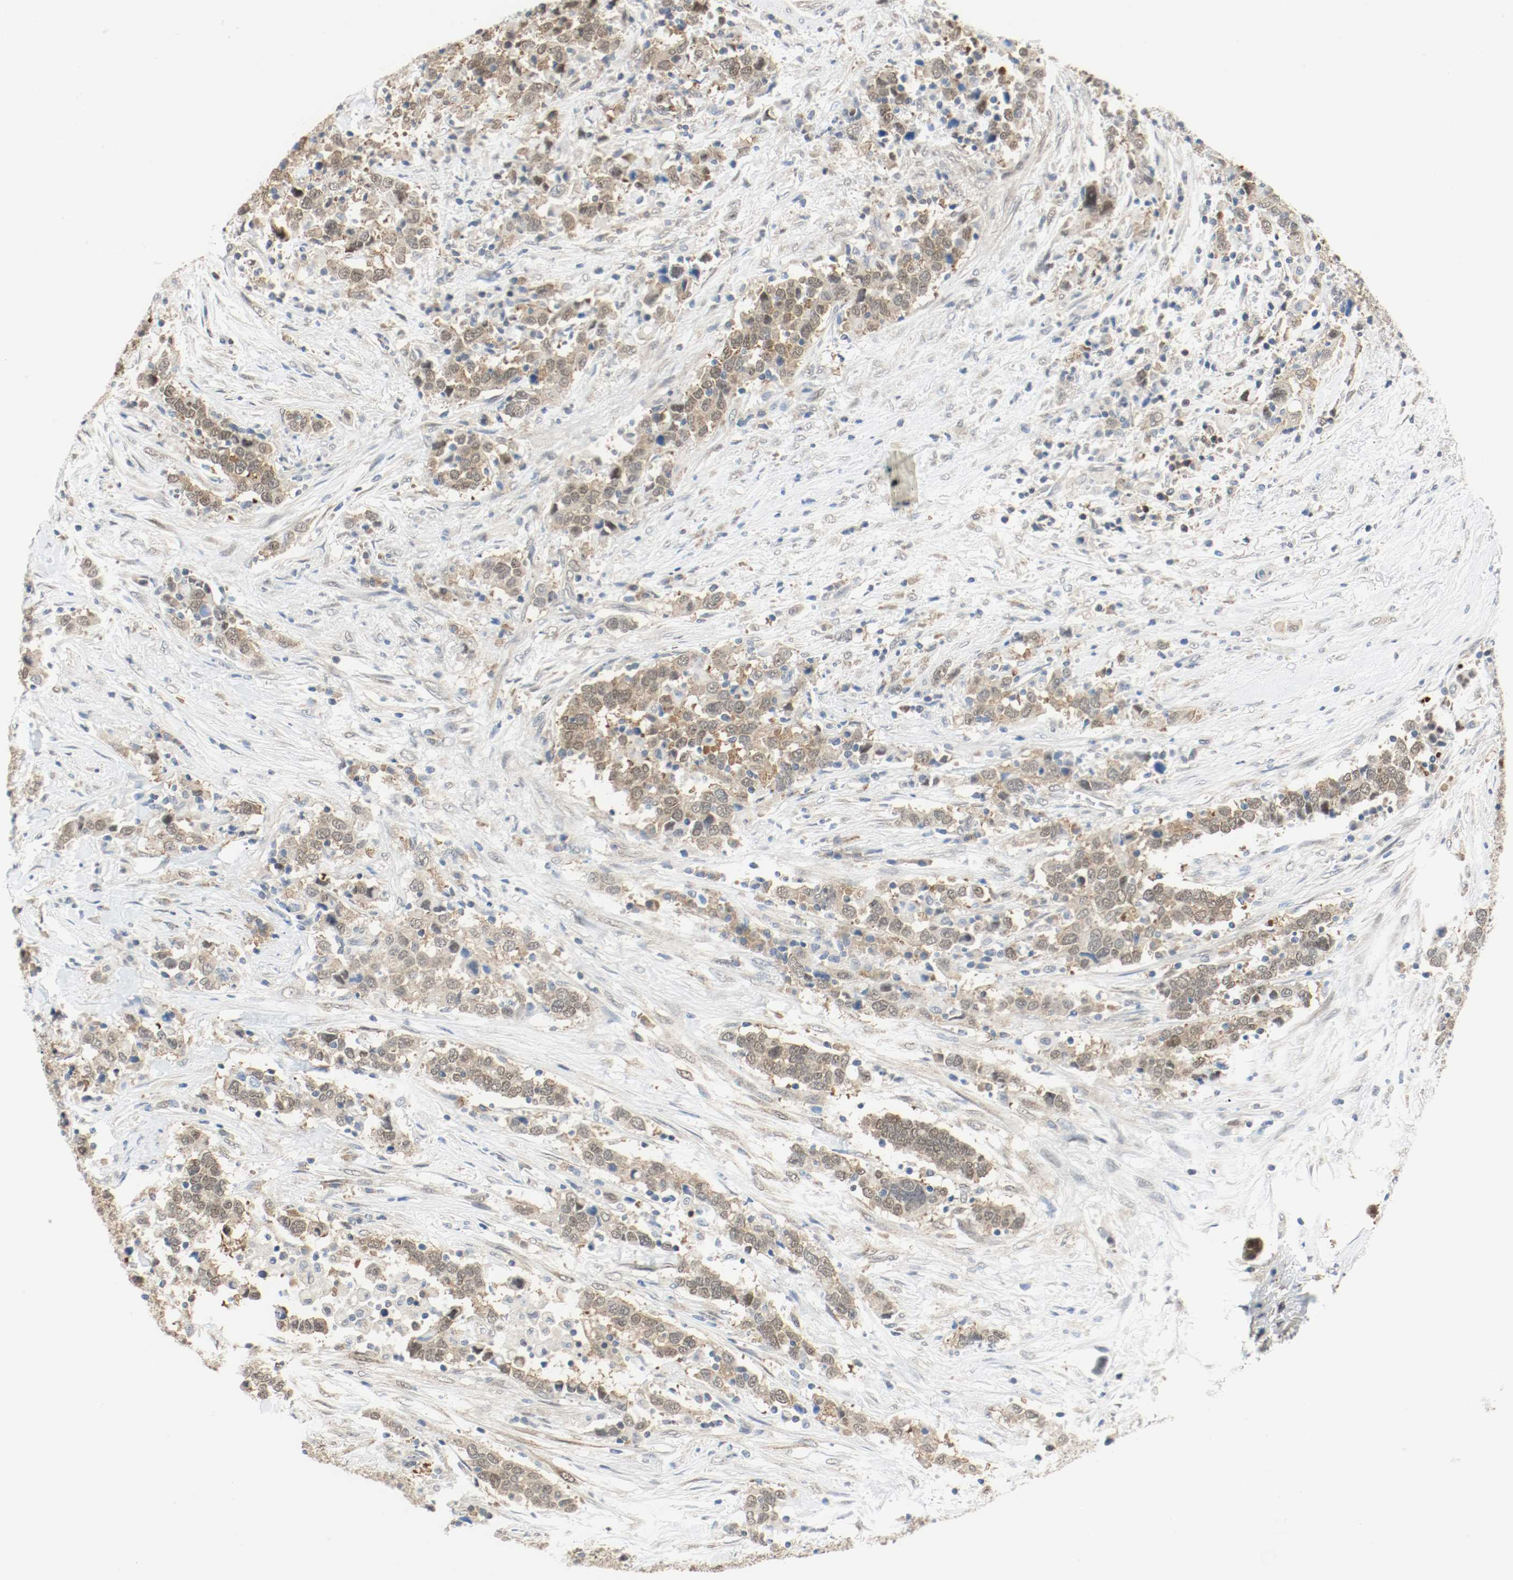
{"staining": {"intensity": "weak", "quantity": ">75%", "location": "cytoplasmic/membranous,nuclear"}, "tissue": "urothelial cancer", "cell_type": "Tumor cells", "image_type": "cancer", "snomed": [{"axis": "morphology", "description": "Urothelial carcinoma, High grade"}, {"axis": "topography", "description": "Urinary bladder"}], "caption": "Immunohistochemical staining of human urothelial cancer reveals weak cytoplasmic/membranous and nuclear protein staining in about >75% of tumor cells.", "gene": "PPME1", "patient": {"sex": "male", "age": 61}}